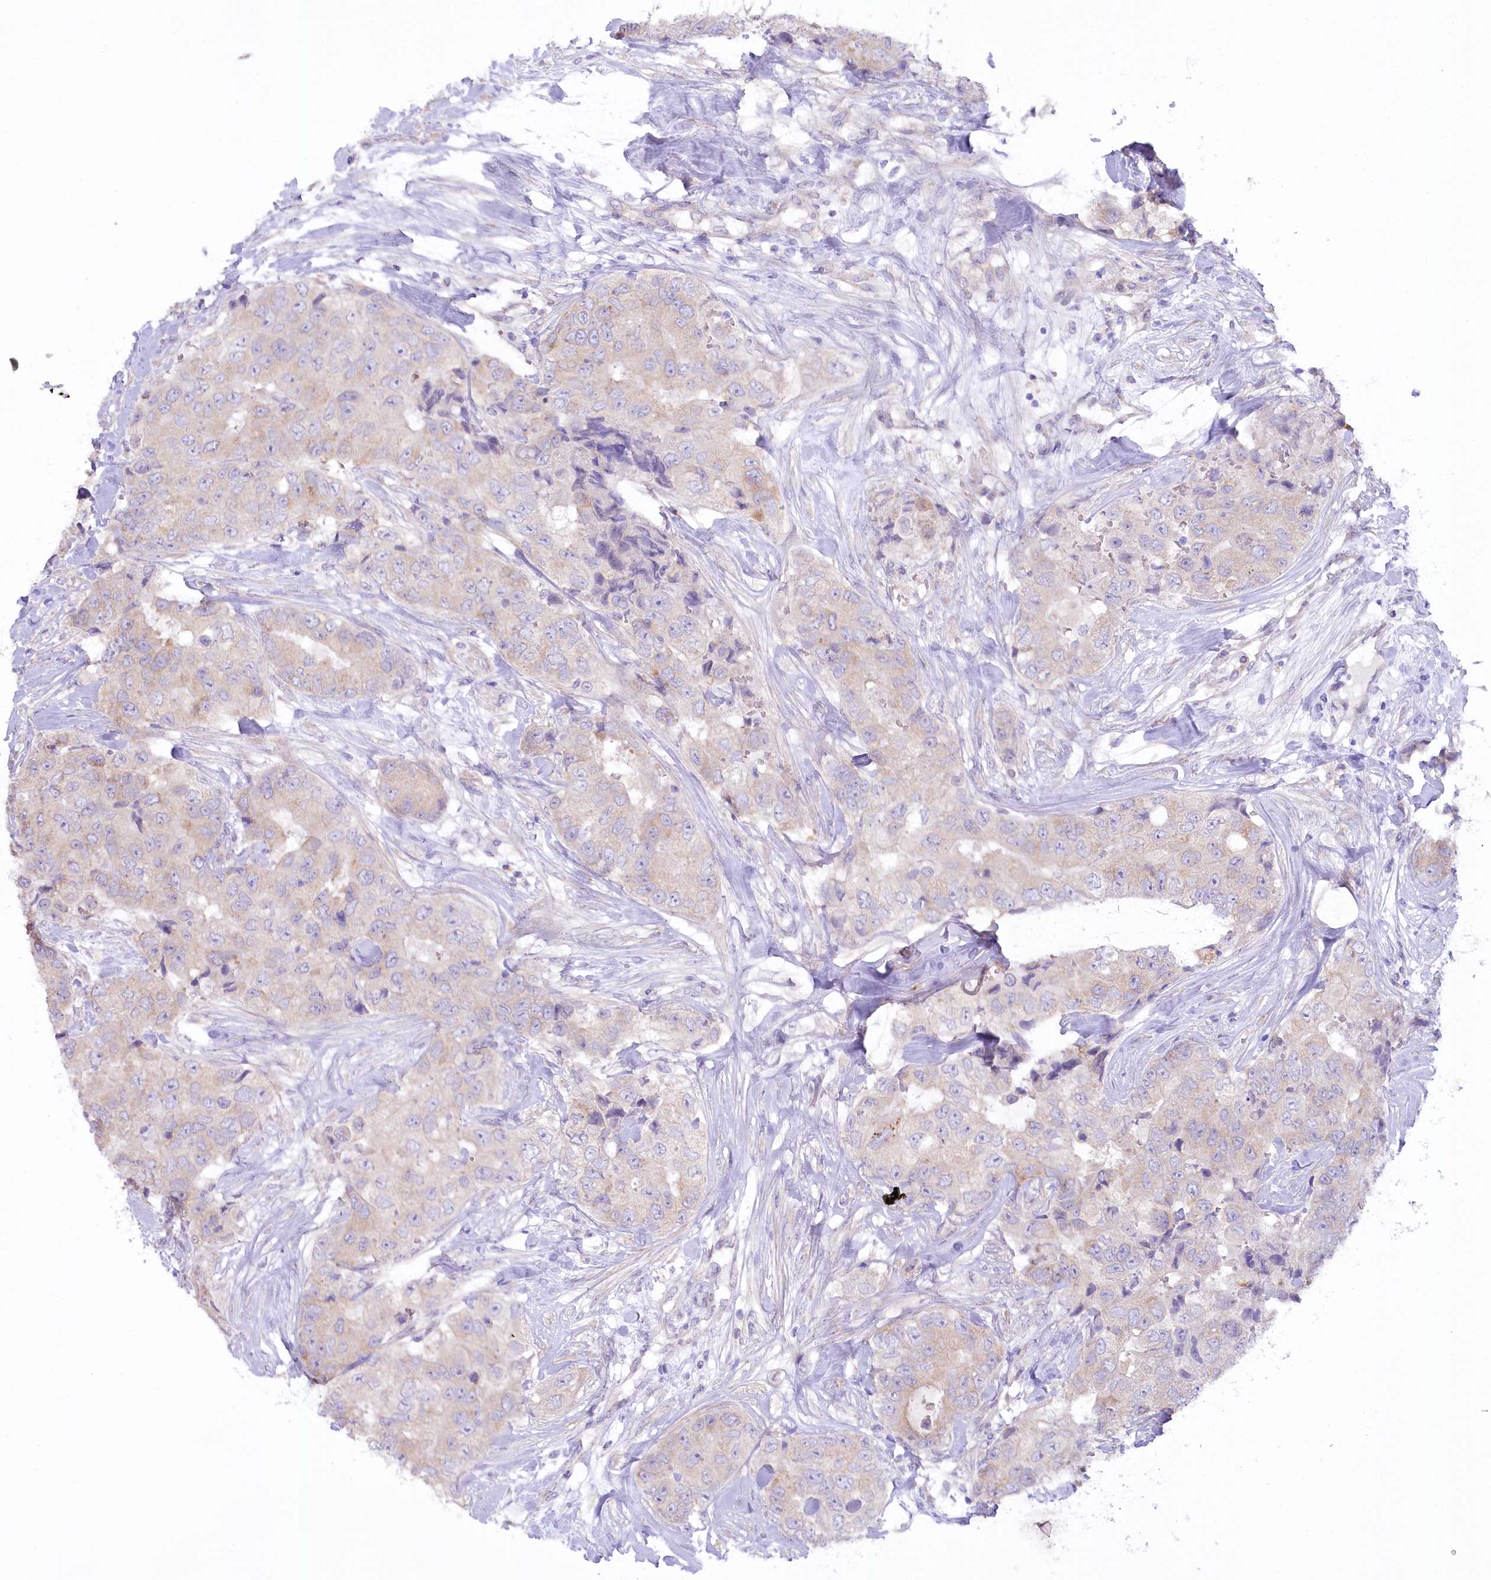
{"staining": {"intensity": "negative", "quantity": "none", "location": "none"}, "tissue": "breast cancer", "cell_type": "Tumor cells", "image_type": "cancer", "snomed": [{"axis": "morphology", "description": "Duct carcinoma"}, {"axis": "topography", "description": "Breast"}], "caption": "Immunohistochemistry (IHC) of human breast cancer displays no expression in tumor cells.", "gene": "MYOZ1", "patient": {"sex": "female", "age": 62}}